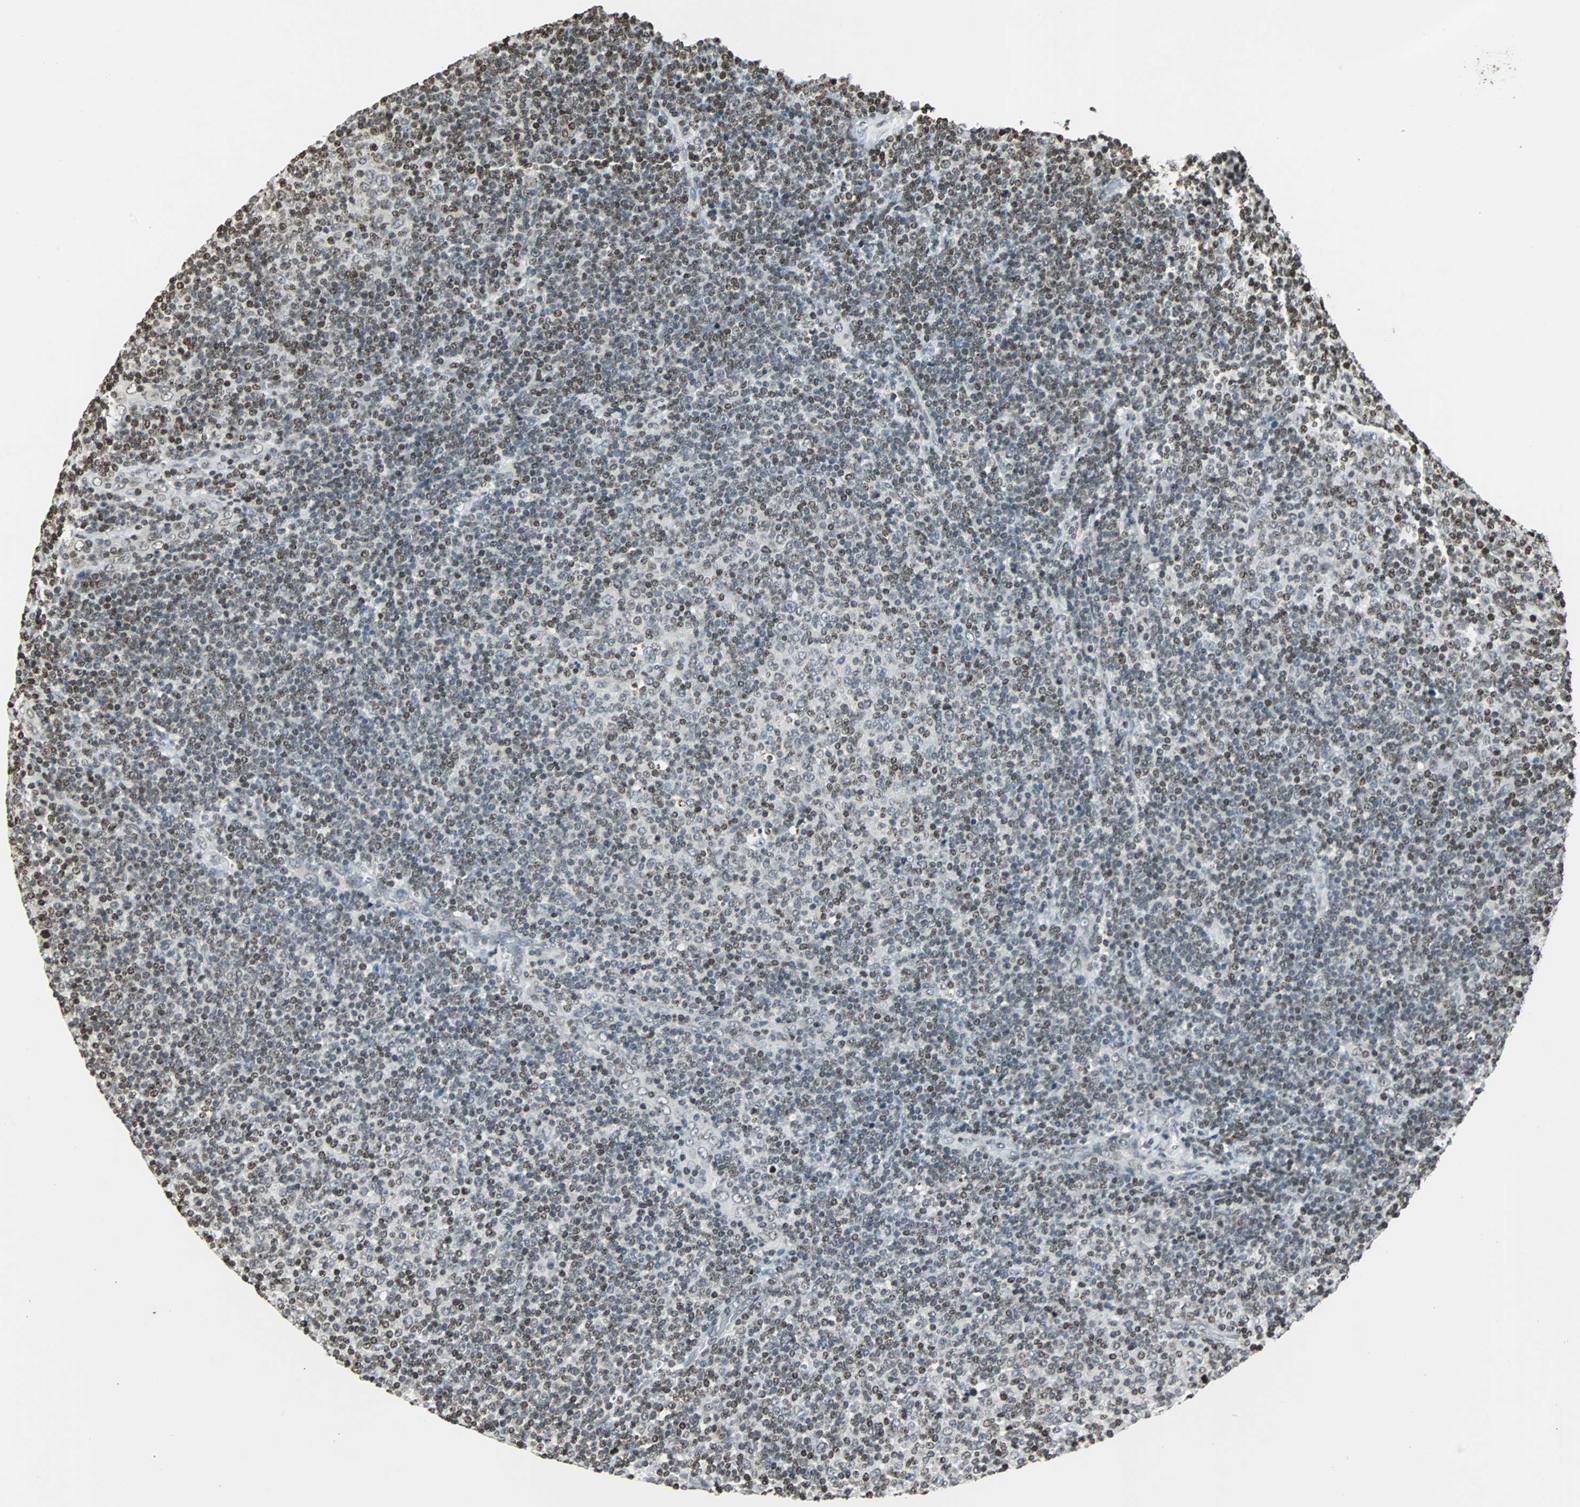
{"staining": {"intensity": "moderate", "quantity": "25%-75%", "location": "nuclear"}, "tissue": "lymphoma", "cell_type": "Tumor cells", "image_type": "cancer", "snomed": [{"axis": "morphology", "description": "Malignant lymphoma, non-Hodgkin's type, Low grade"}, {"axis": "topography", "description": "Lymph node"}], "caption": "A histopathology image showing moderate nuclear staining in approximately 25%-75% of tumor cells in malignant lymphoma, non-Hodgkin's type (low-grade), as visualized by brown immunohistochemical staining.", "gene": "PAXIP1", "patient": {"sex": "male", "age": 70}}